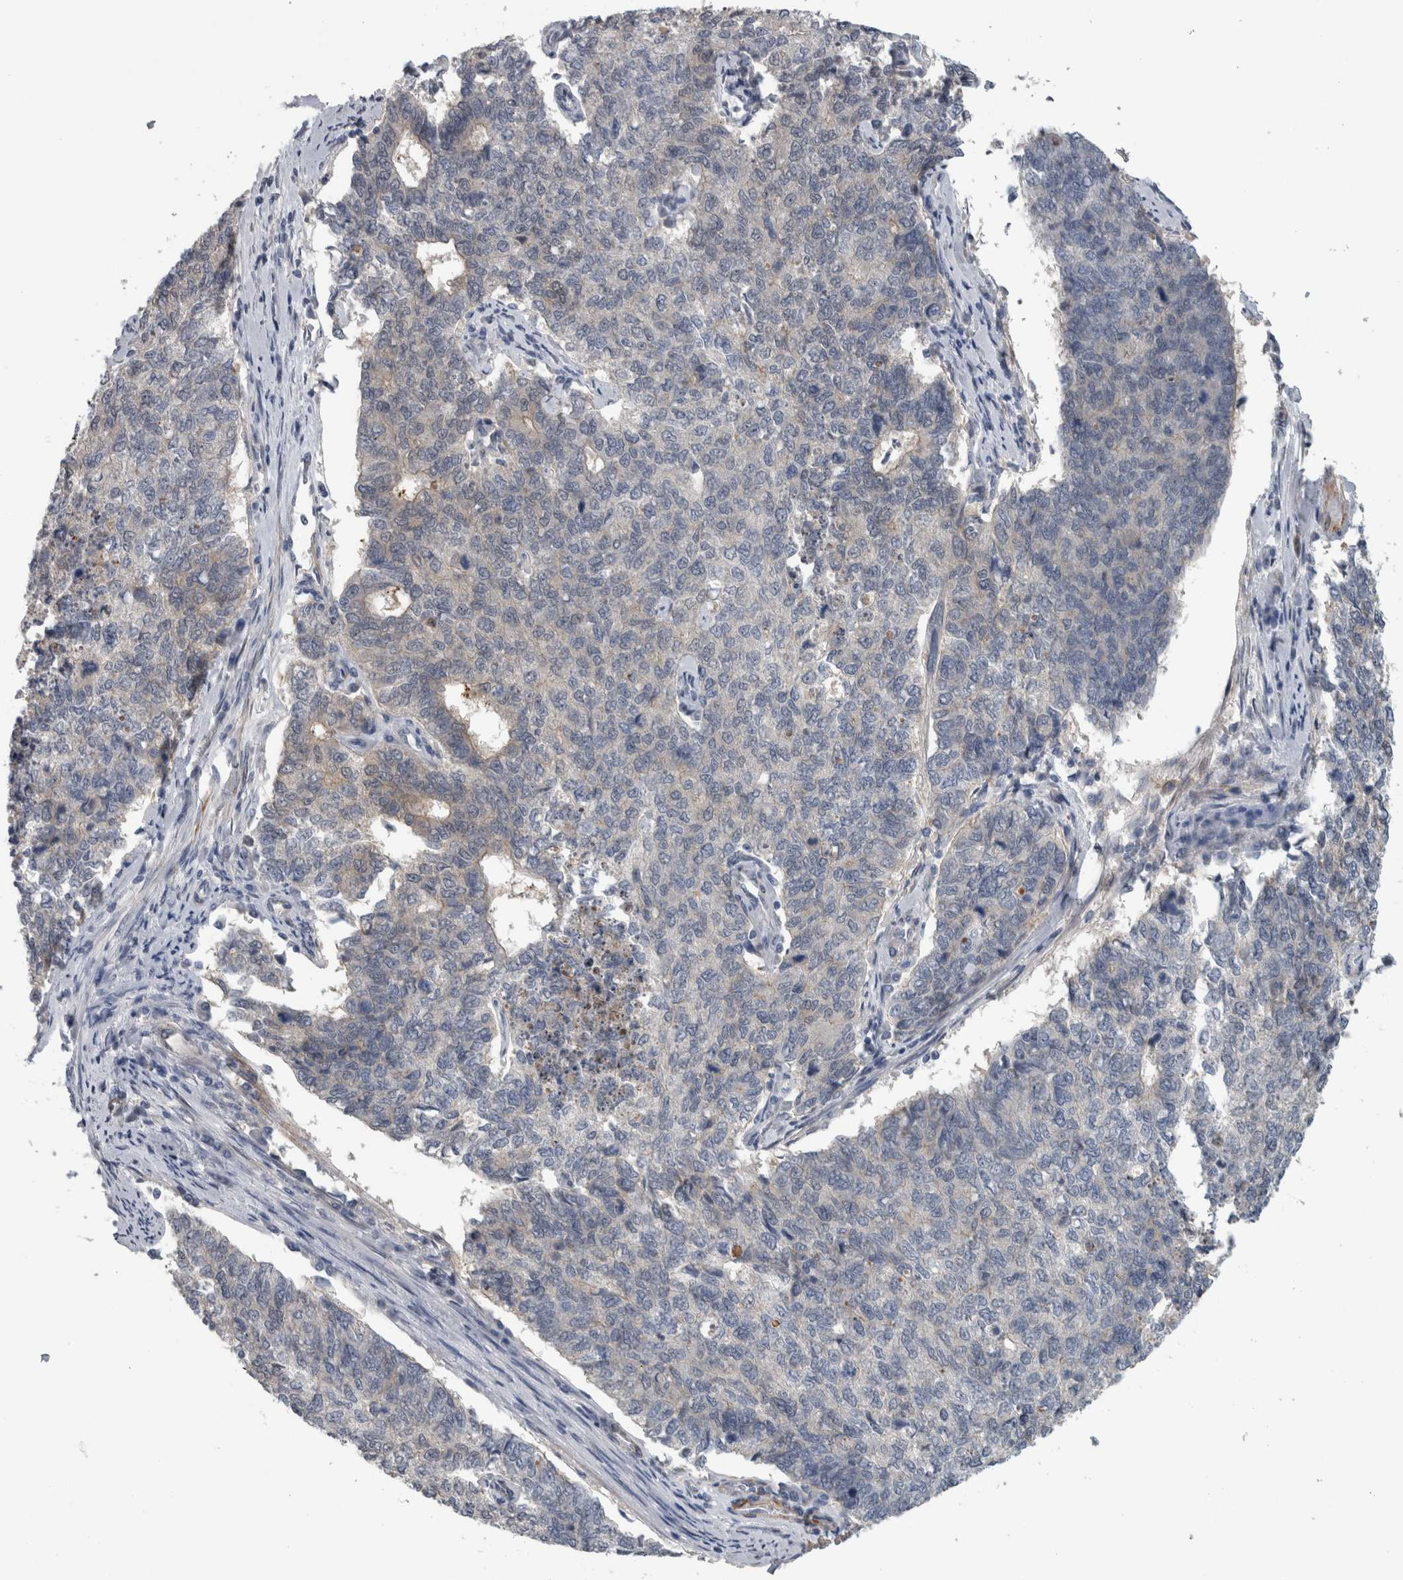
{"staining": {"intensity": "weak", "quantity": "<25%", "location": "cytoplasmic/membranous"}, "tissue": "cervical cancer", "cell_type": "Tumor cells", "image_type": "cancer", "snomed": [{"axis": "morphology", "description": "Squamous cell carcinoma, NOS"}, {"axis": "topography", "description": "Cervix"}], "caption": "IHC photomicrograph of neoplastic tissue: human squamous cell carcinoma (cervical) stained with DAB (3,3'-diaminobenzidine) demonstrates no significant protein staining in tumor cells. (Brightfield microscopy of DAB IHC at high magnification).", "gene": "NAPRT", "patient": {"sex": "female", "age": 63}}